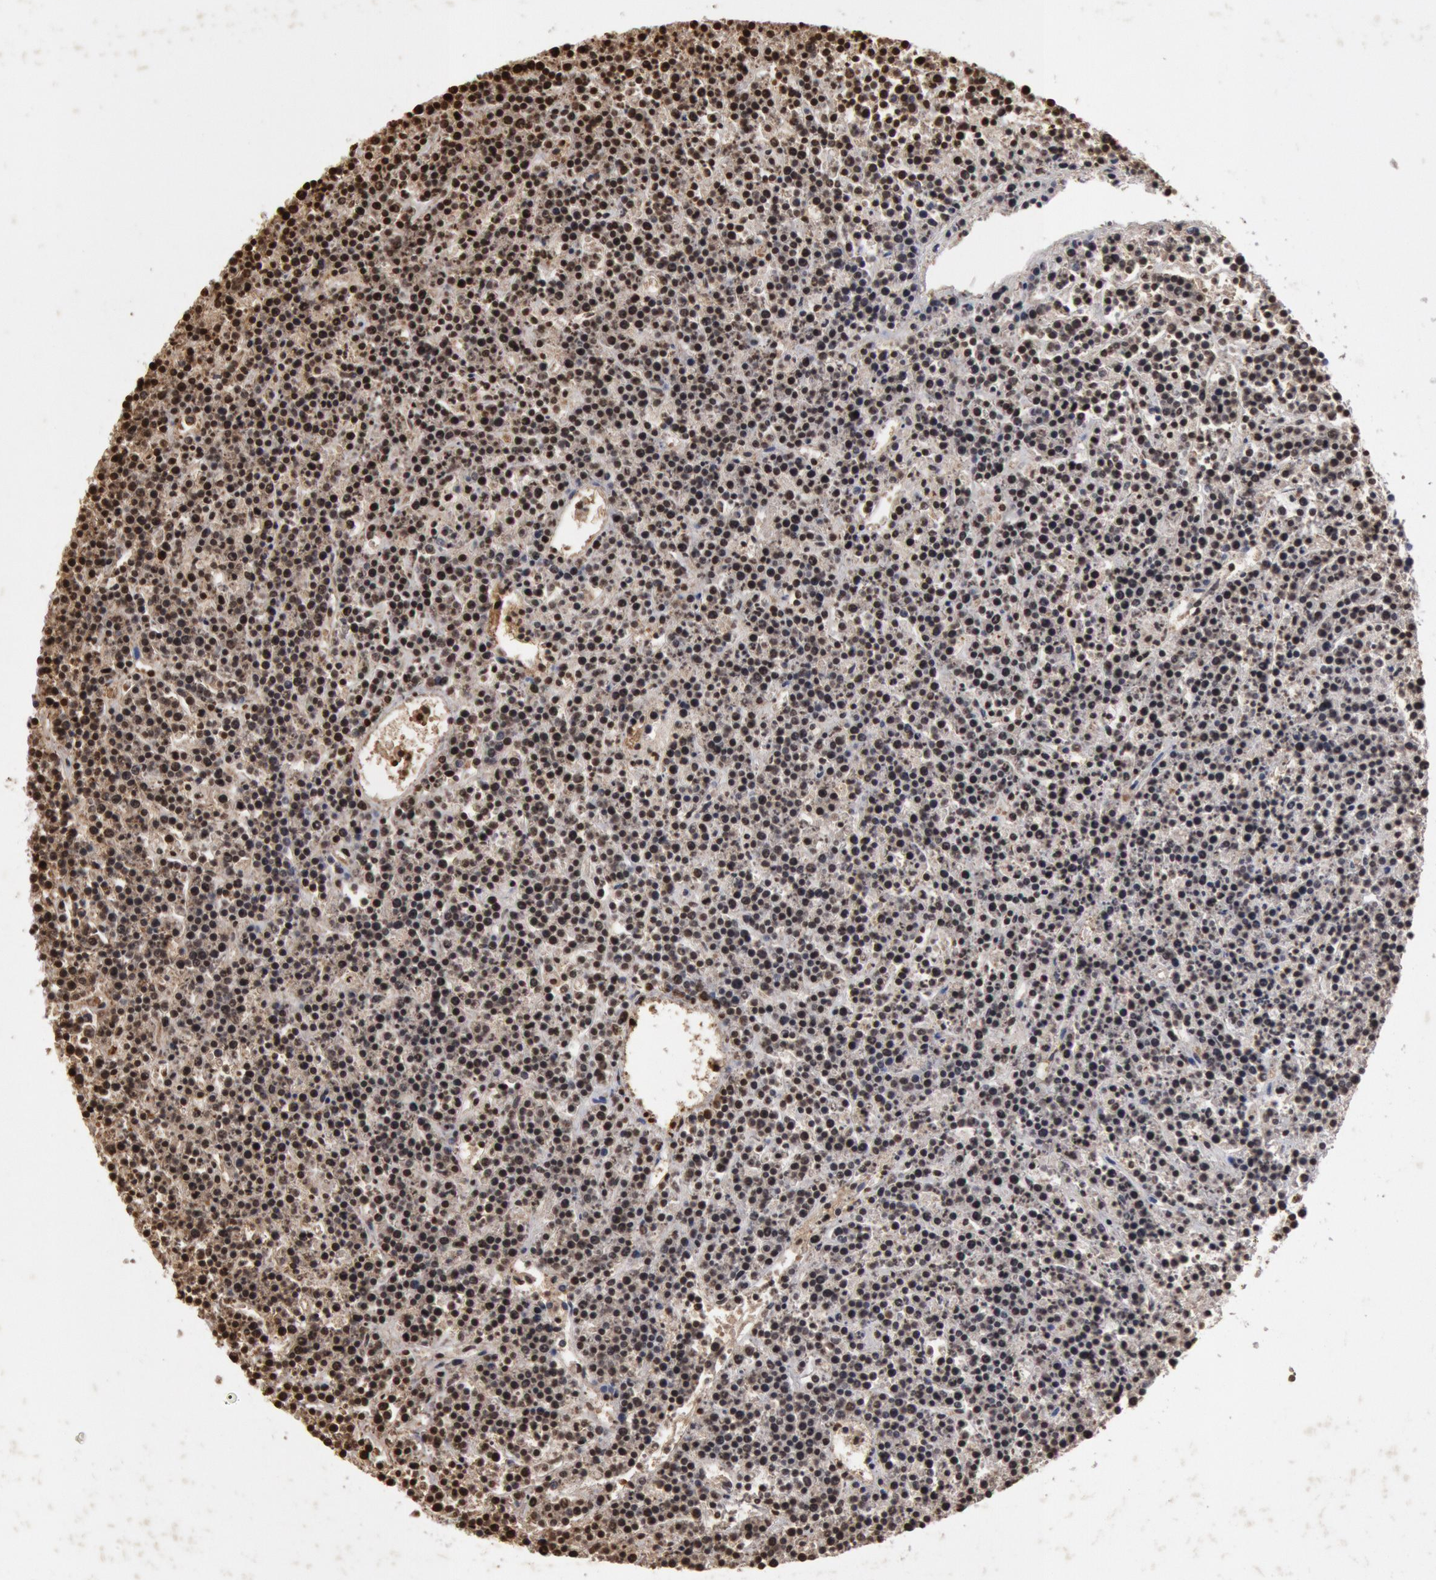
{"staining": {"intensity": "strong", "quantity": ">75%", "location": "nuclear"}, "tissue": "lymphoma", "cell_type": "Tumor cells", "image_type": "cancer", "snomed": [{"axis": "morphology", "description": "Malignant lymphoma, non-Hodgkin's type, High grade"}, {"axis": "topography", "description": "Ovary"}], "caption": "Immunohistochemical staining of human lymphoma reveals strong nuclear protein positivity in about >75% of tumor cells.", "gene": "FOXA2", "patient": {"sex": "female", "age": 56}}